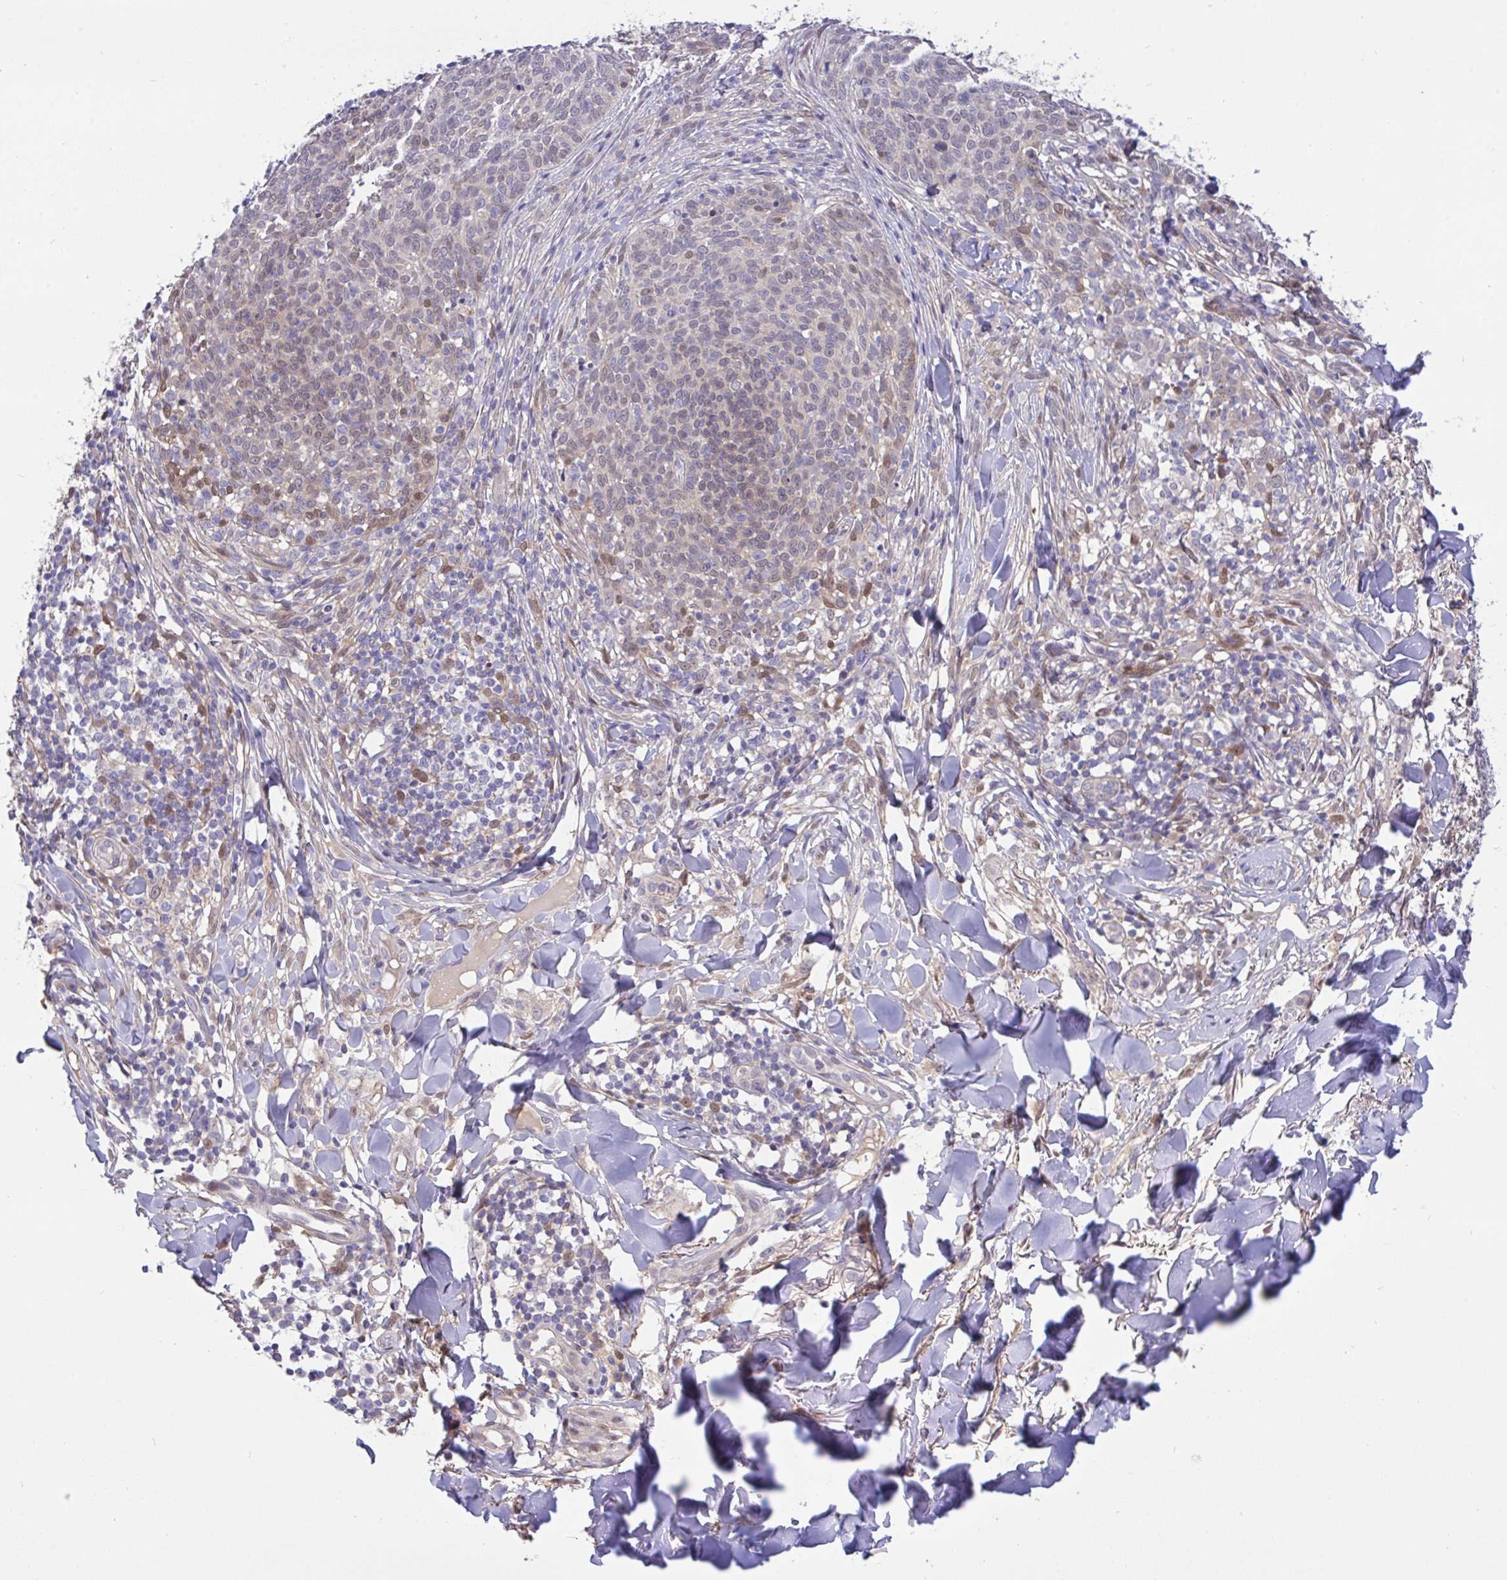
{"staining": {"intensity": "weak", "quantity": "<25%", "location": "nuclear"}, "tissue": "skin cancer", "cell_type": "Tumor cells", "image_type": "cancer", "snomed": [{"axis": "morphology", "description": "Basal cell carcinoma"}, {"axis": "topography", "description": "Skin"}, {"axis": "topography", "description": "Skin of face"}], "caption": "Micrograph shows no significant protein staining in tumor cells of skin cancer. (Immunohistochemistry, brightfield microscopy, high magnification).", "gene": "L3HYPDH", "patient": {"sex": "male", "age": 56}}